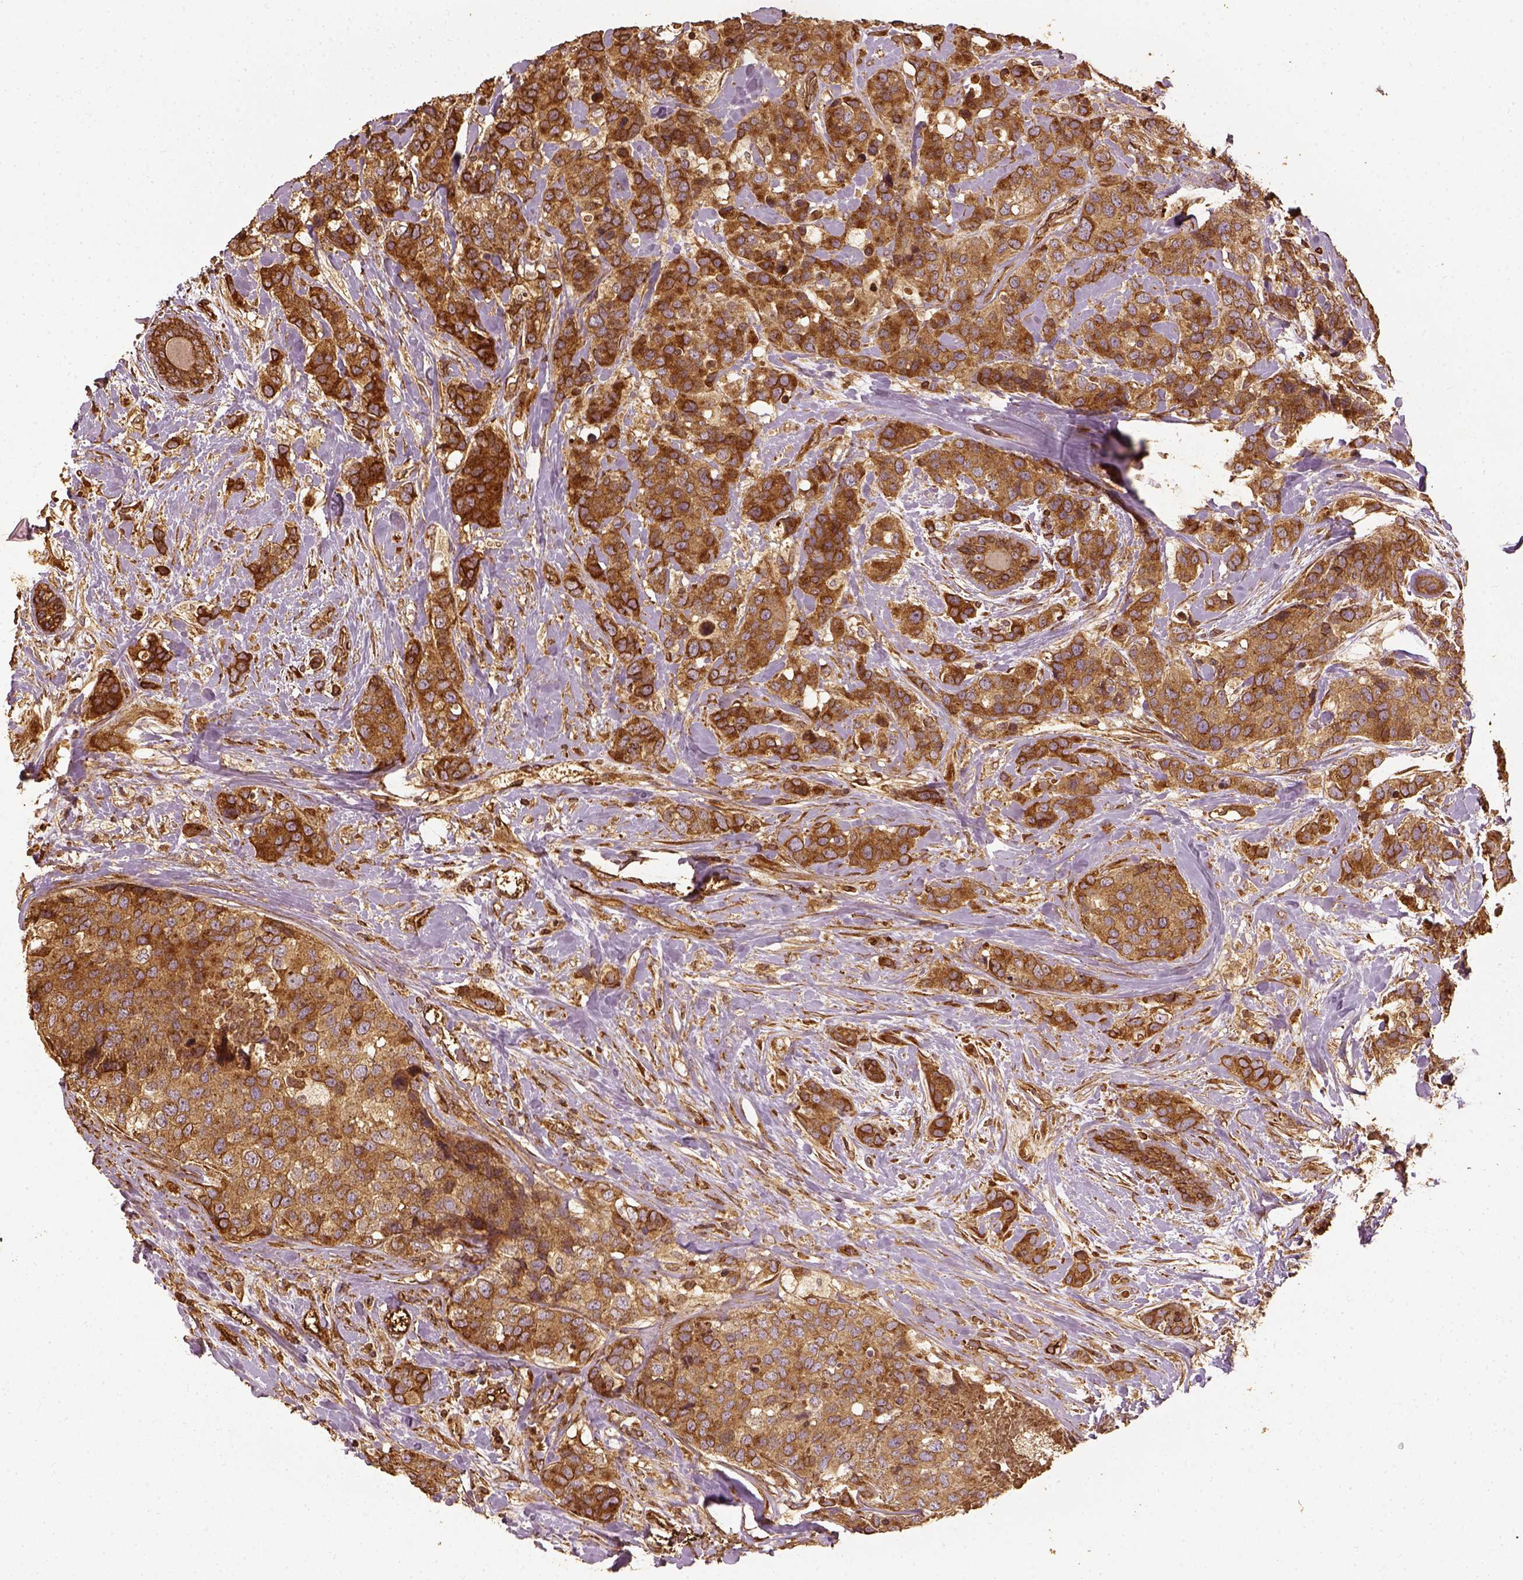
{"staining": {"intensity": "moderate", "quantity": ">75%", "location": "cytoplasmic/membranous"}, "tissue": "breast cancer", "cell_type": "Tumor cells", "image_type": "cancer", "snomed": [{"axis": "morphology", "description": "Lobular carcinoma"}, {"axis": "topography", "description": "Breast"}], "caption": "Lobular carcinoma (breast) was stained to show a protein in brown. There is medium levels of moderate cytoplasmic/membranous positivity in approximately >75% of tumor cells.", "gene": "VEGFA", "patient": {"sex": "female", "age": 59}}